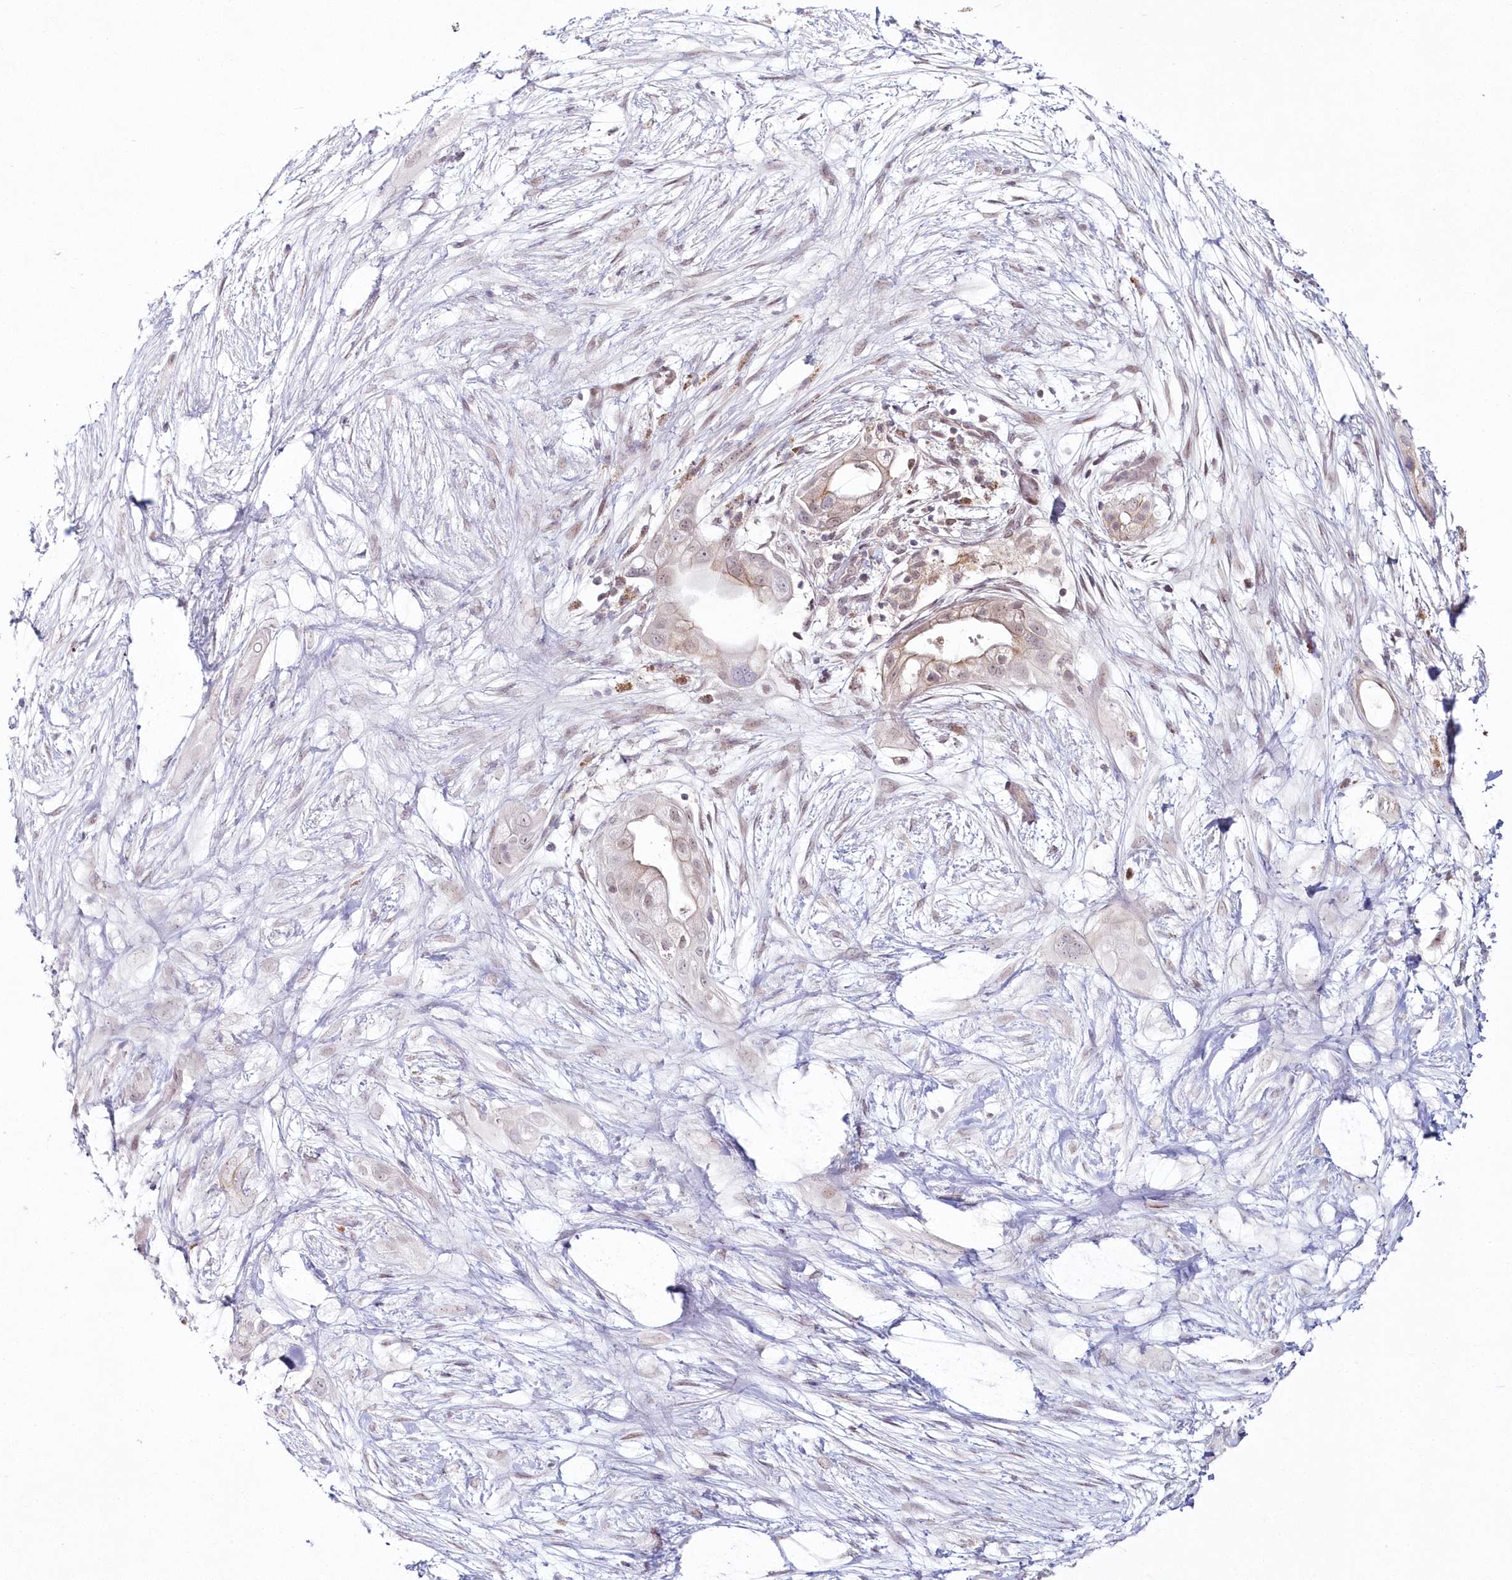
{"staining": {"intensity": "moderate", "quantity": "<25%", "location": "cytoplasmic/membranous,nuclear"}, "tissue": "pancreatic cancer", "cell_type": "Tumor cells", "image_type": "cancer", "snomed": [{"axis": "morphology", "description": "Adenocarcinoma, NOS"}, {"axis": "topography", "description": "Pancreas"}], "caption": "Tumor cells exhibit moderate cytoplasmic/membranous and nuclear expression in approximately <25% of cells in pancreatic cancer (adenocarcinoma). The staining is performed using DAB brown chromogen to label protein expression. The nuclei are counter-stained blue using hematoxylin.", "gene": "HYCC2", "patient": {"sex": "male", "age": 53}}